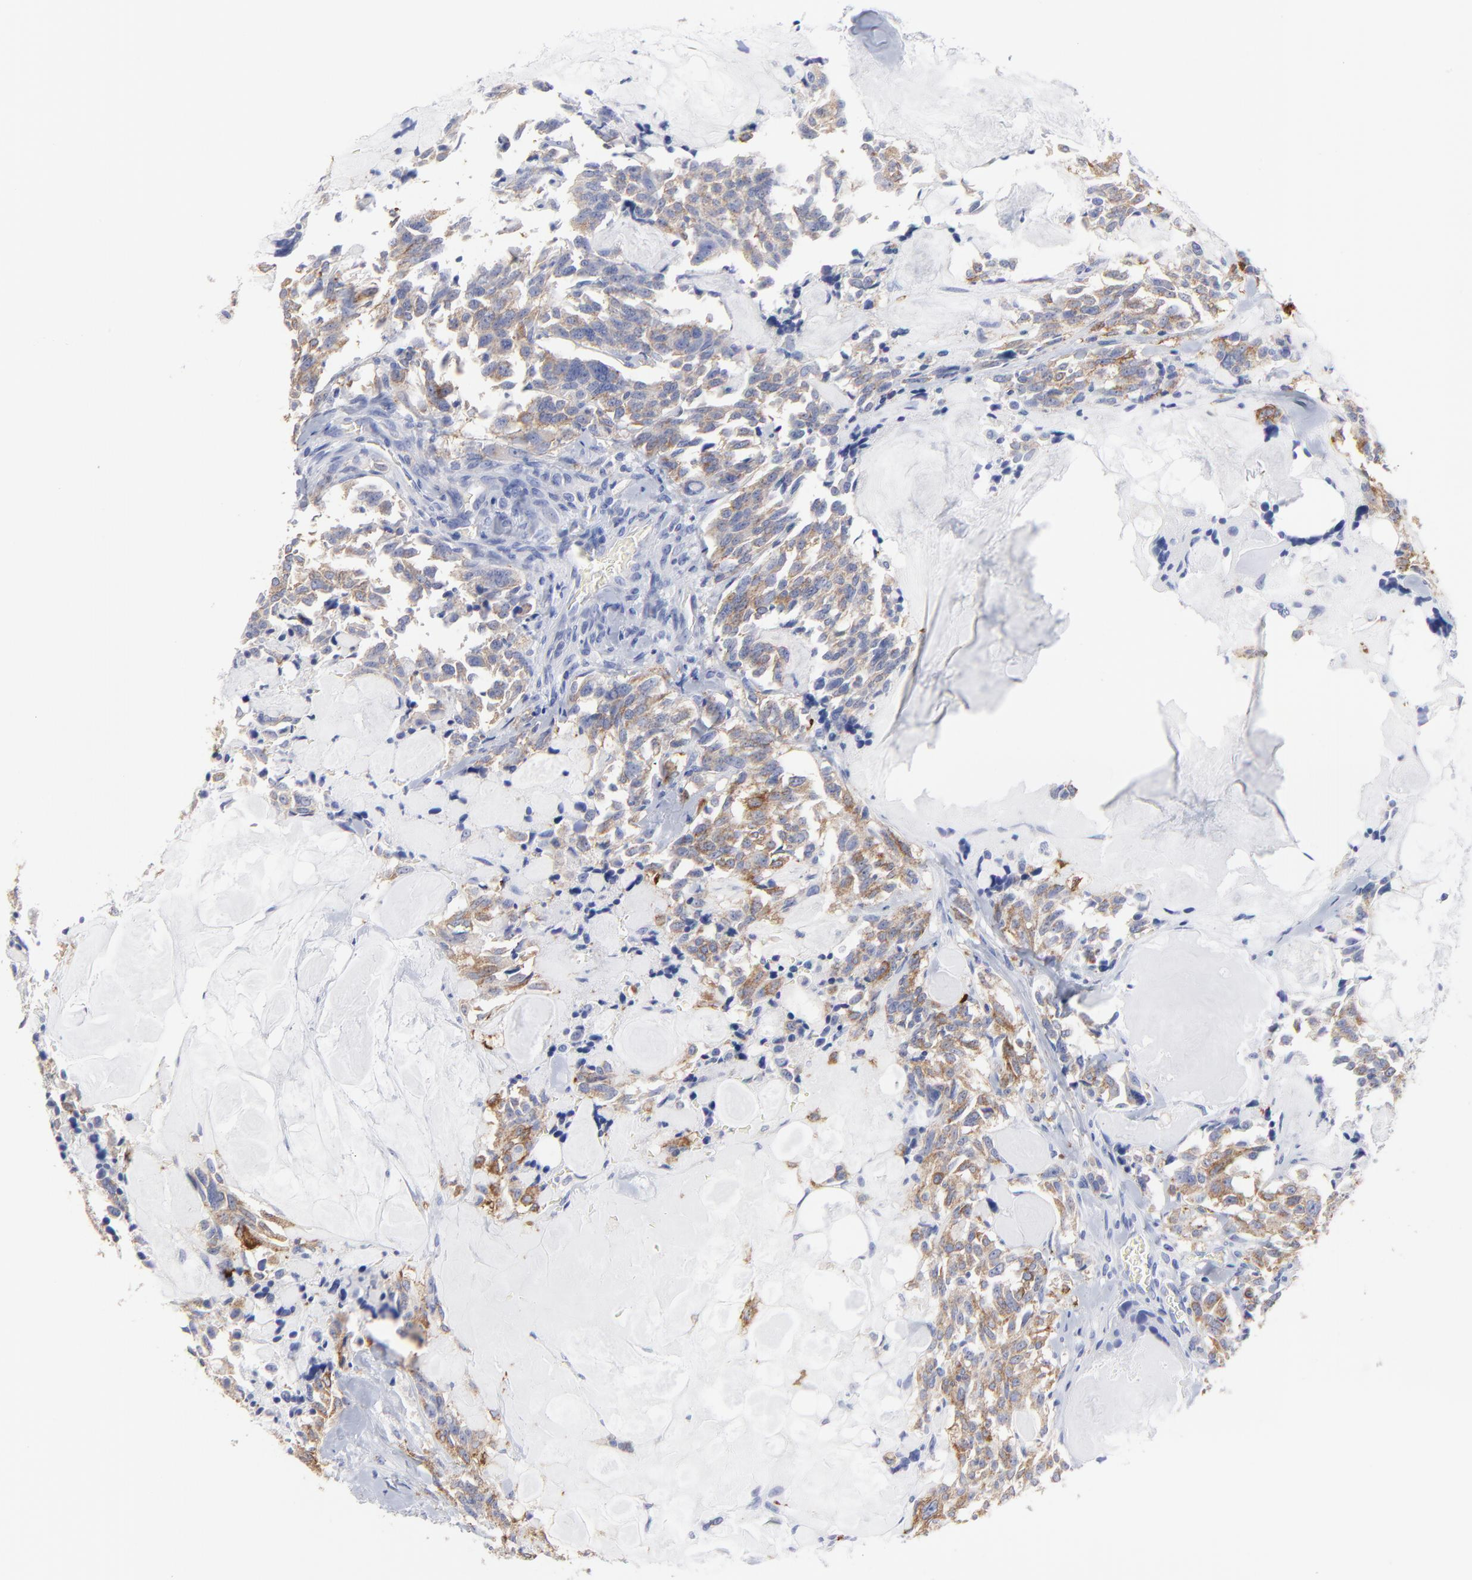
{"staining": {"intensity": "moderate", "quantity": "25%-75%", "location": "cytoplasmic/membranous"}, "tissue": "thyroid cancer", "cell_type": "Tumor cells", "image_type": "cancer", "snomed": [{"axis": "morphology", "description": "Carcinoma, NOS"}, {"axis": "morphology", "description": "Carcinoid, malignant, NOS"}, {"axis": "topography", "description": "Thyroid gland"}], "caption": "Thyroid carcinoid (malignant) tissue shows moderate cytoplasmic/membranous staining in about 25%-75% of tumor cells", "gene": "CNTN3", "patient": {"sex": "male", "age": 33}}